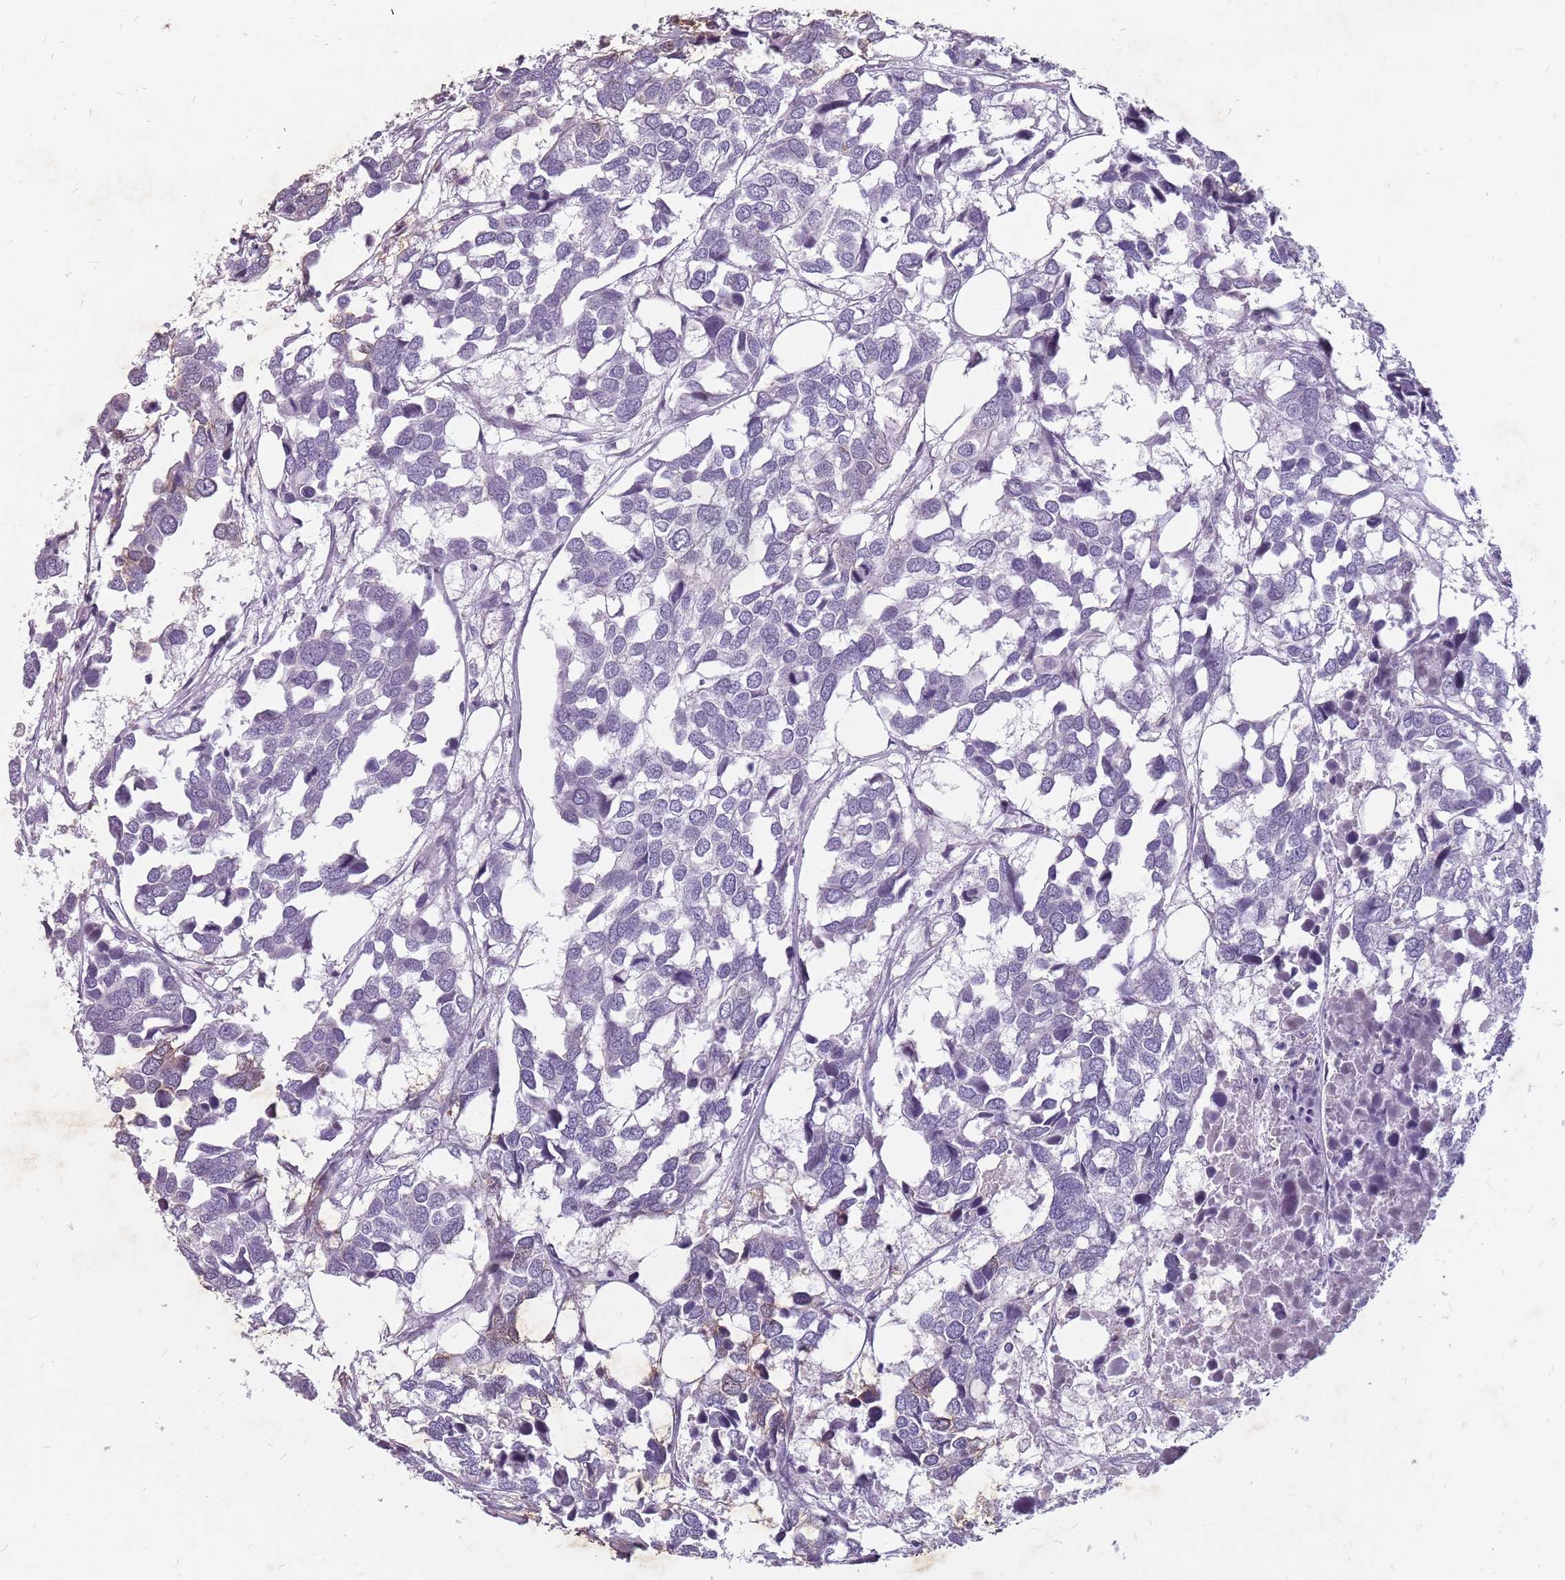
{"staining": {"intensity": "negative", "quantity": "none", "location": "none"}, "tissue": "breast cancer", "cell_type": "Tumor cells", "image_type": "cancer", "snomed": [{"axis": "morphology", "description": "Duct carcinoma"}, {"axis": "topography", "description": "Breast"}], "caption": "A high-resolution photomicrograph shows IHC staining of invasive ductal carcinoma (breast), which shows no significant staining in tumor cells. (IHC, brightfield microscopy, high magnification).", "gene": "NEK6", "patient": {"sex": "female", "age": 83}}